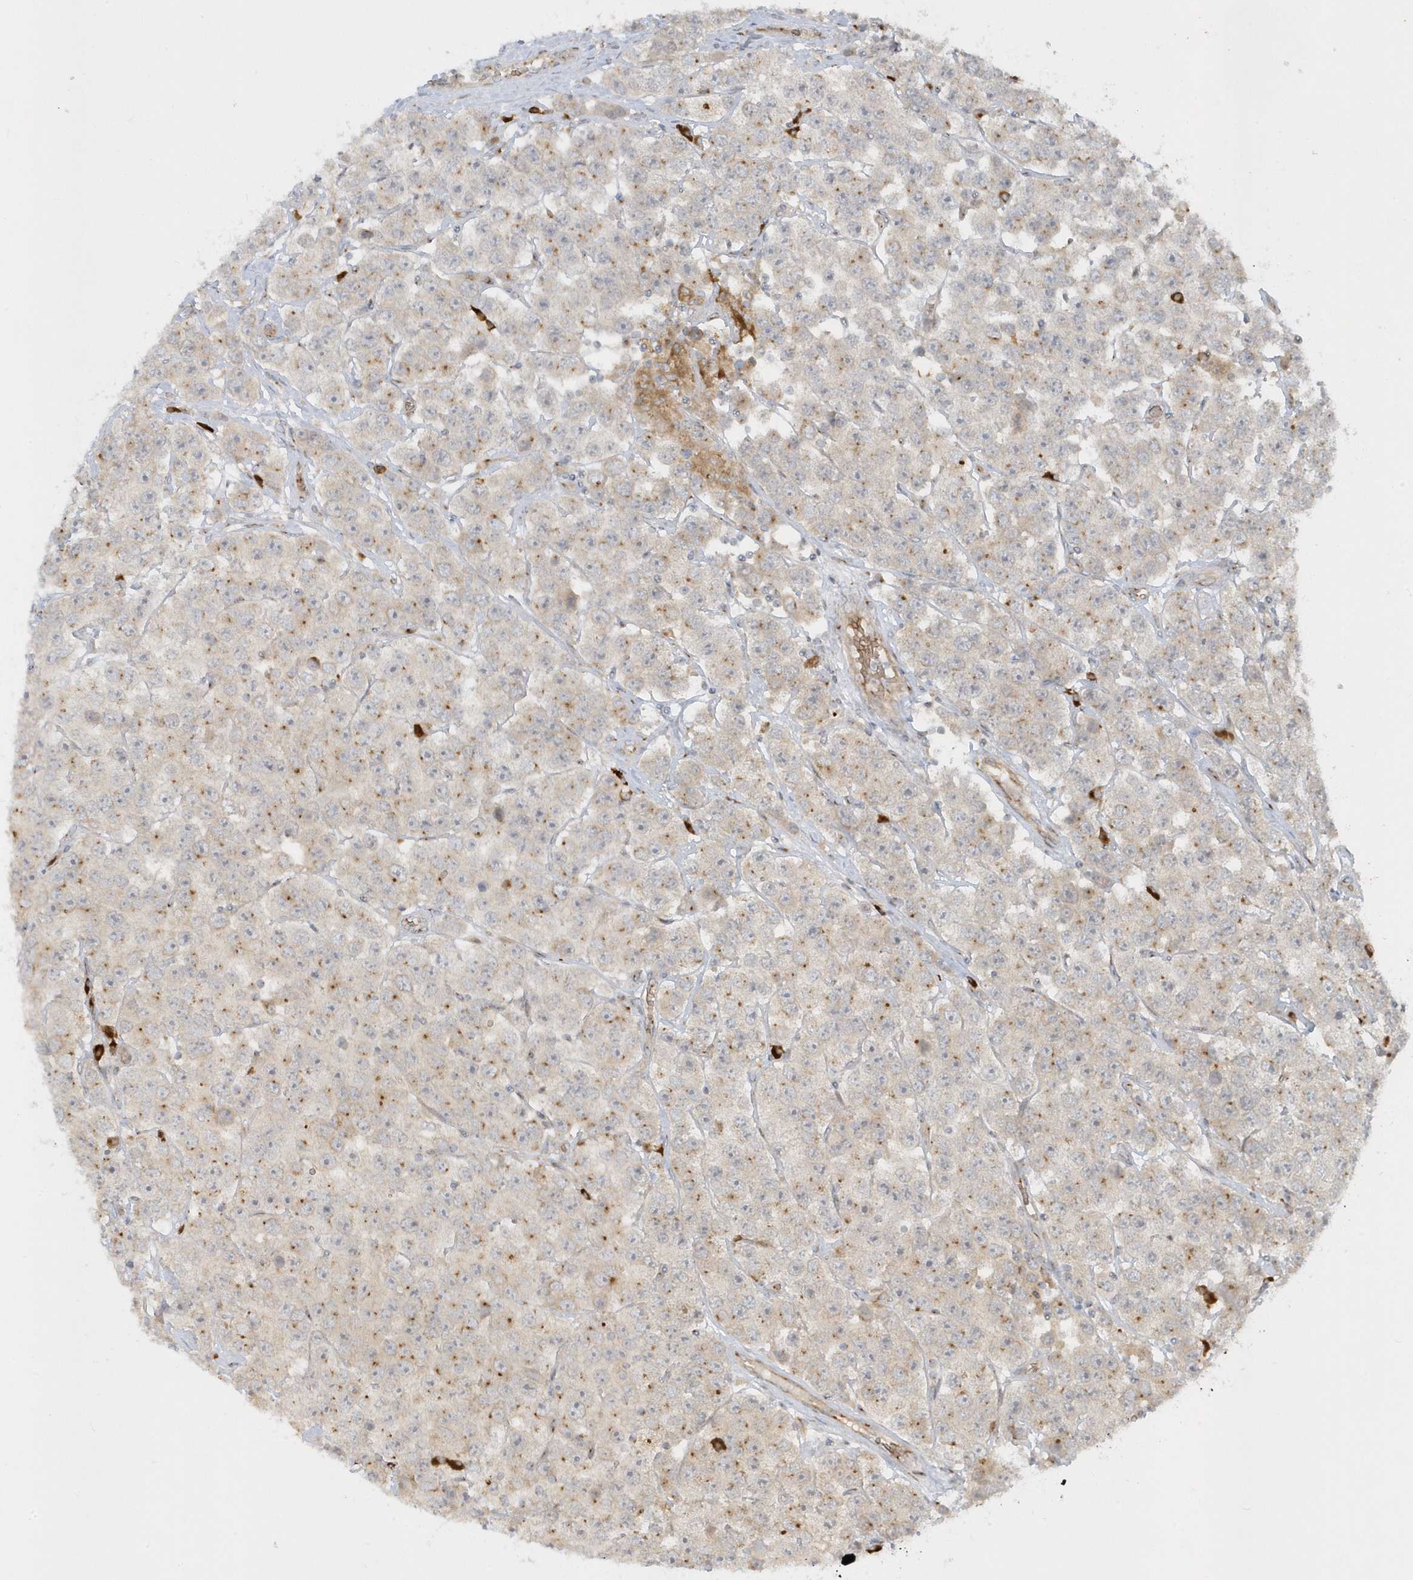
{"staining": {"intensity": "moderate", "quantity": ">75%", "location": "cytoplasmic/membranous"}, "tissue": "testis cancer", "cell_type": "Tumor cells", "image_type": "cancer", "snomed": [{"axis": "morphology", "description": "Seminoma, NOS"}, {"axis": "topography", "description": "Testis"}], "caption": "Protein analysis of testis cancer (seminoma) tissue displays moderate cytoplasmic/membranous positivity in about >75% of tumor cells.", "gene": "RPP40", "patient": {"sex": "male", "age": 28}}